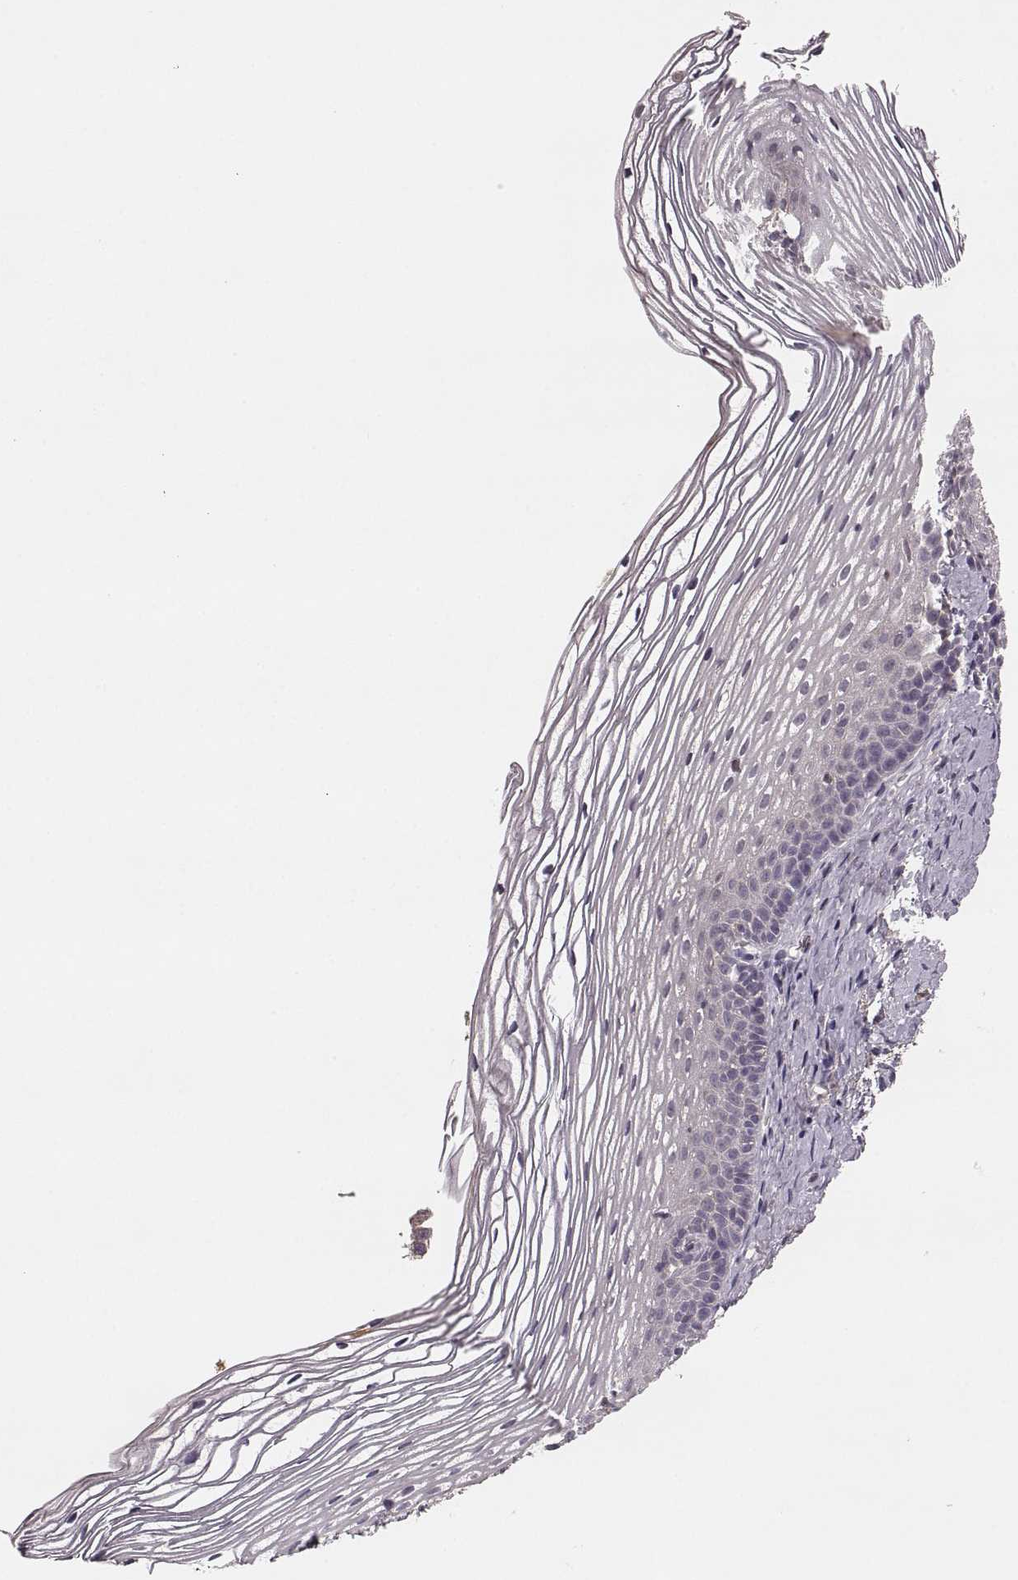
{"staining": {"intensity": "negative", "quantity": "none", "location": "none"}, "tissue": "cervix", "cell_type": "Glandular cells", "image_type": "normal", "snomed": [{"axis": "morphology", "description": "Normal tissue, NOS"}, {"axis": "topography", "description": "Cervix"}], "caption": "An immunohistochemistry image of benign cervix is shown. There is no staining in glandular cells of cervix. Nuclei are stained in blue.", "gene": "YJEFN3", "patient": {"sex": "female", "age": 39}}